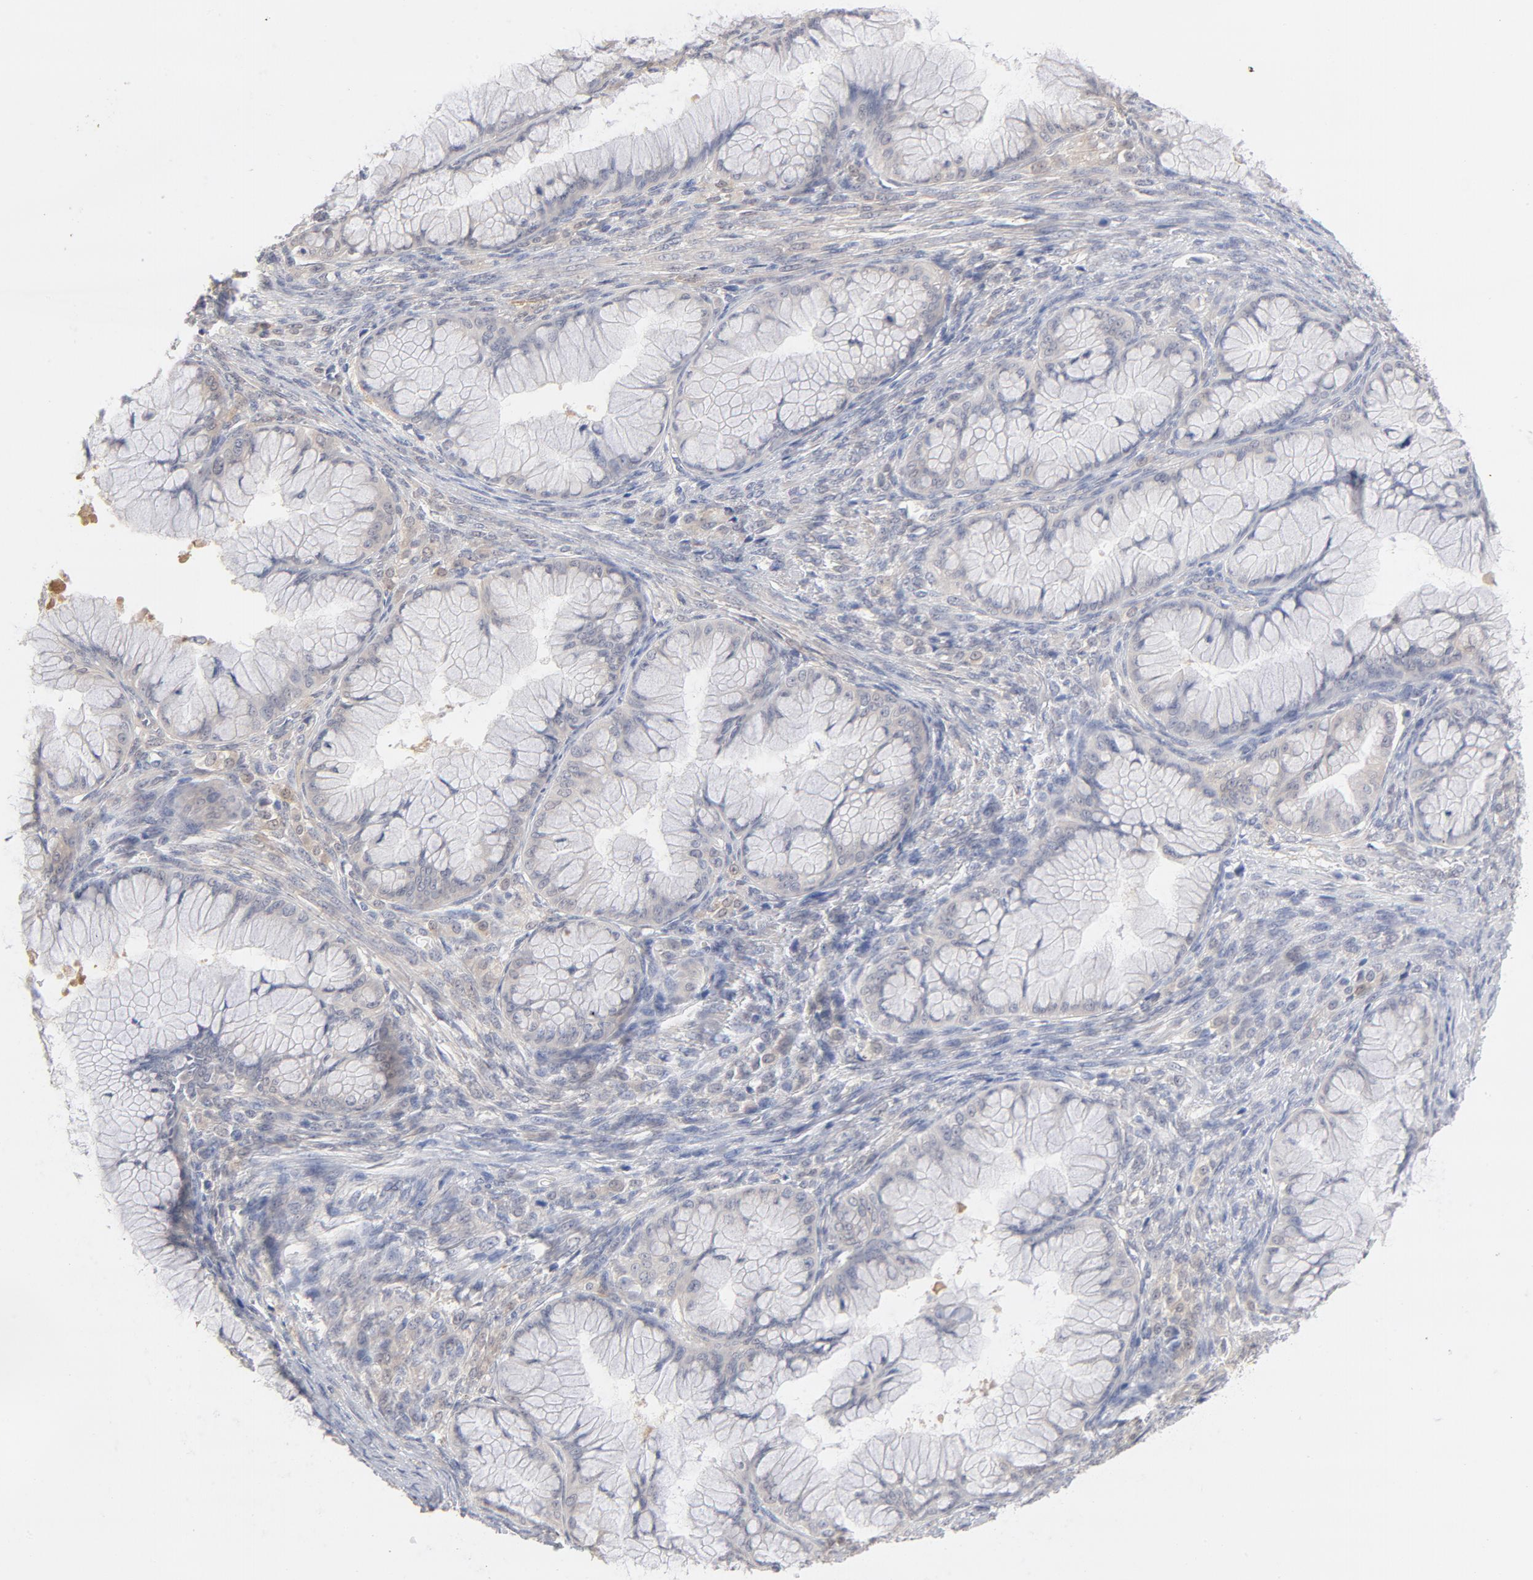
{"staining": {"intensity": "weak", "quantity": "<25%", "location": "cytoplasmic/membranous"}, "tissue": "ovarian cancer", "cell_type": "Tumor cells", "image_type": "cancer", "snomed": [{"axis": "morphology", "description": "Cystadenocarcinoma, mucinous, NOS"}, {"axis": "topography", "description": "Ovary"}], "caption": "The IHC image has no significant staining in tumor cells of mucinous cystadenocarcinoma (ovarian) tissue. (DAB (3,3'-diaminobenzidine) IHC with hematoxylin counter stain).", "gene": "MIF", "patient": {"sex": "female", "age": 63}}